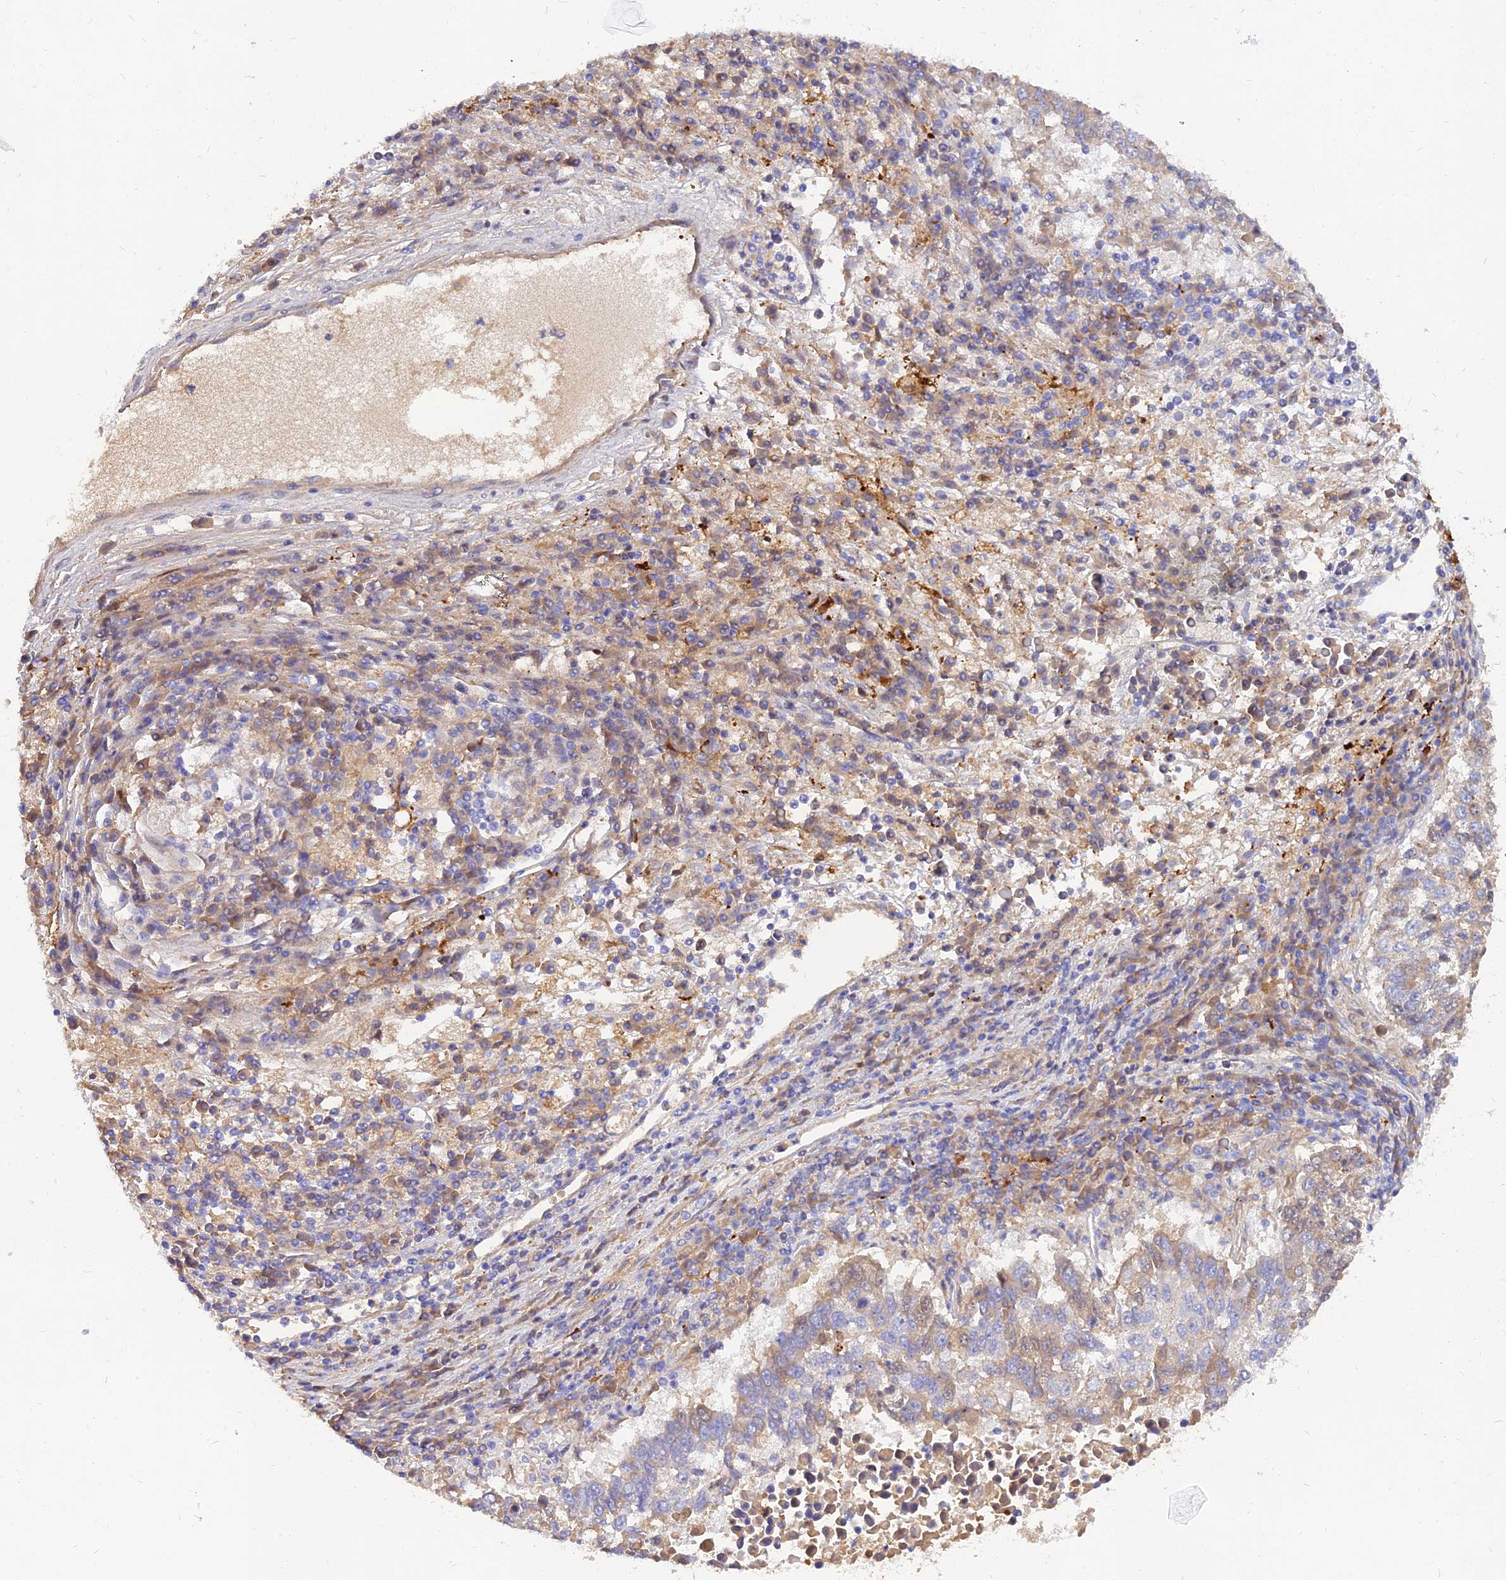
{"staining": {"intensity": "moderate", "quantity": "25%-75%", "location": "cytoplasmic/membranous"}, "tissue": "lung cancer", "cell_type": "Tumor cells", "image_type": "cancer", "snomed": [{"axis": "morphology", "description": "Squamous cell carcinoma, NOS"}, {"axis": "topography", "description": "Lung"}], "caption": "Immunohistochemical staining of lung cancer shows medium levels of moderate cytoplasmic/membranous positivity in approximately 25%-75% of tumor cells.", "gene": "MROH1", "patient": {"sex": "male", "age": 73}}